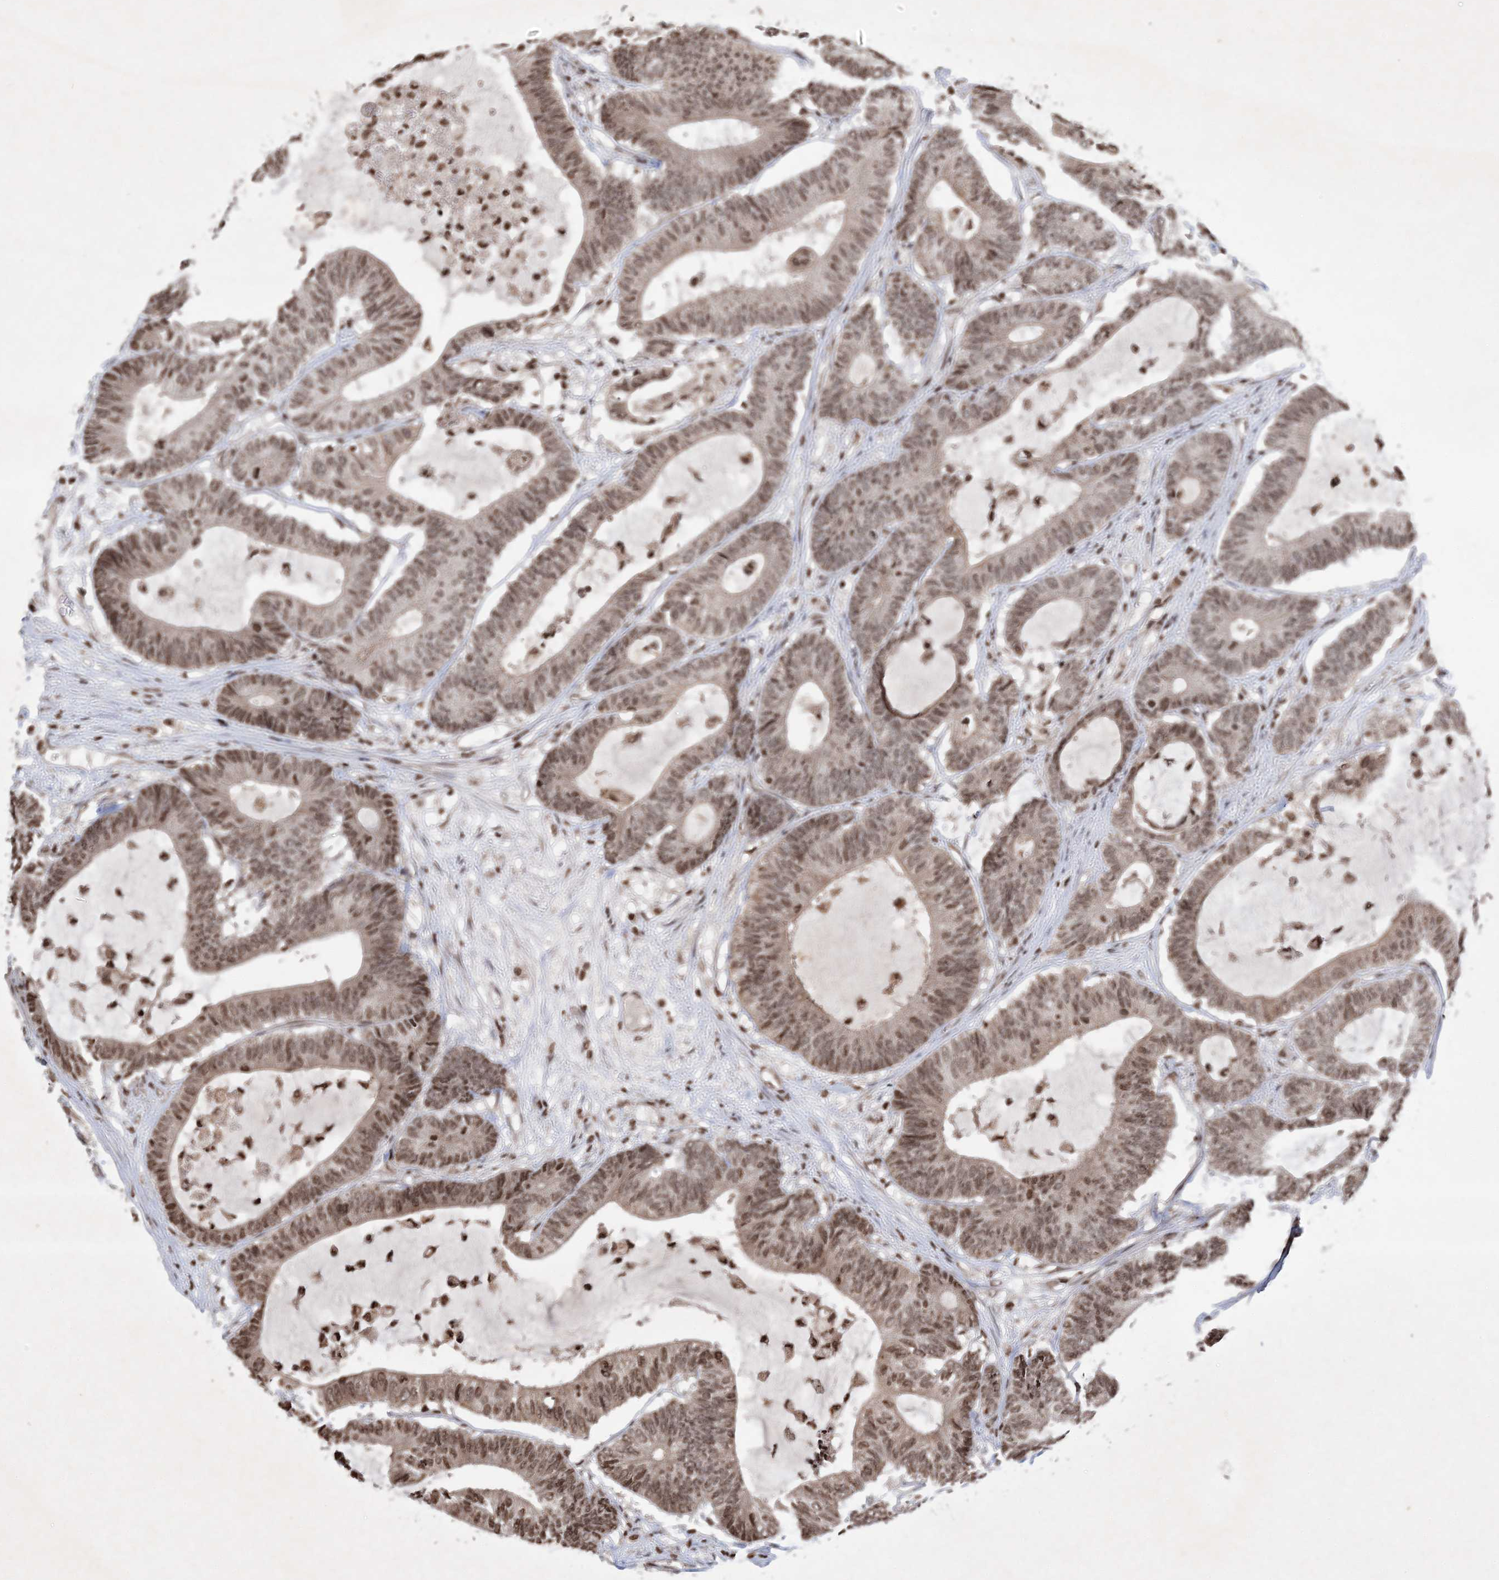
{"staining": {"intensity": "moderate", "quantity": ">75%", "location": "nuclear"}, "tissue": "colorectal cancer", "cell_type": "Tumor cells", "image_type": "cancer", "snomed": [{"axis": "morphology", "description": "Adenocarcinoma, NOS"}, {"axis": "topography", "description": "Colon"}], "caption": "IHC of human adenocarcinoma (colorectal) demonstrates medium levels of moderate nuclear expression in approximately >75% of tumor cells.", "gene": "NEDD9", "patient": {"sex": "female", "age": 84}}